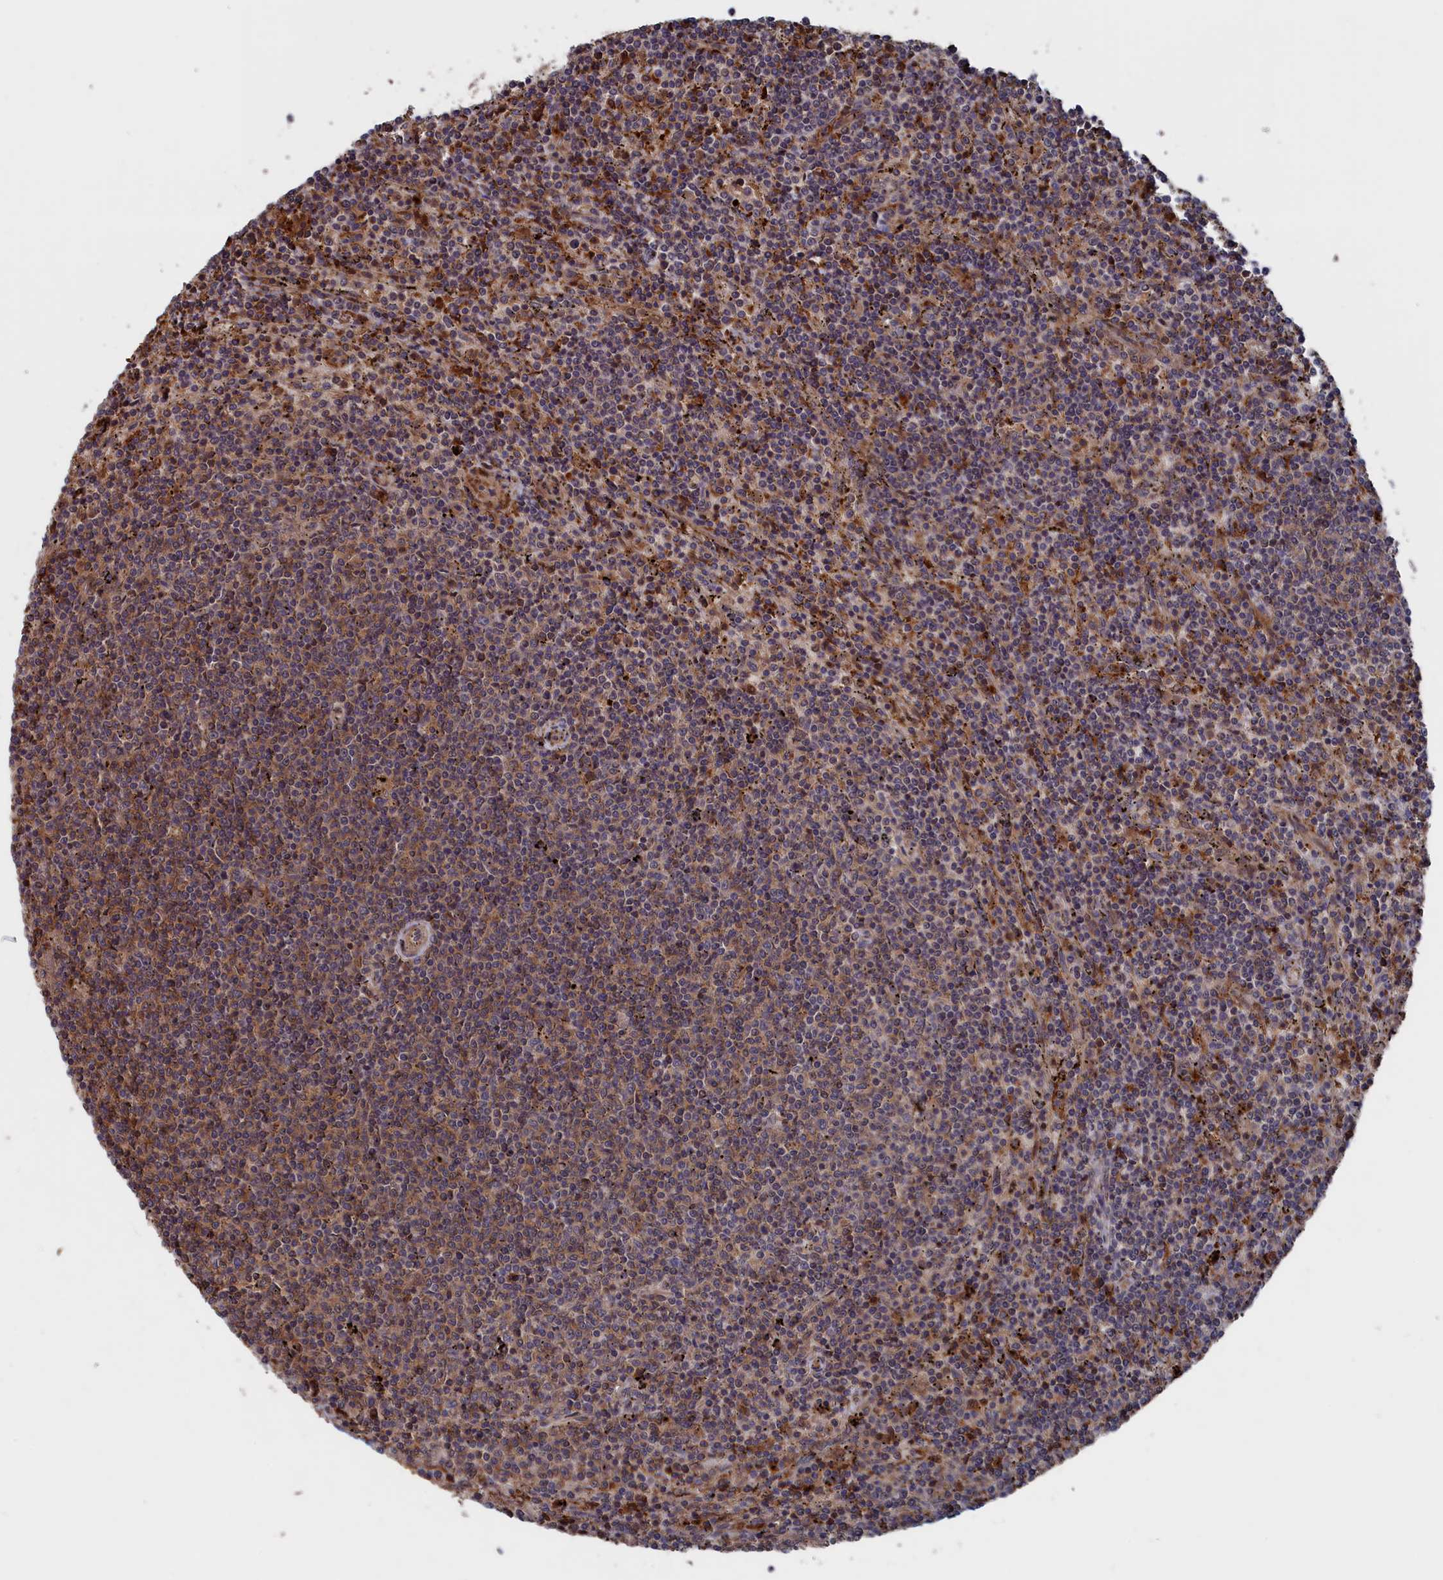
{"staining": {"intensity": "moderate", "quantity": "<25%", "location": "cytoplasmic/membranous"}, "tissue": "lymphoma", "cell_type": "Tumor cells", "image_type": "cancer", "snomed": [{"axis": "morphology", "description": "Malignant lymphoma, non-Hodgkin's type, Low grade"}, {"axis": "topography", "description": "Spleen"}], "caption": "A histopathology image of malignant lymphoma, non-Hodgkin's type (low-grade) stained for a protein shows moderate cytoplasmic/membranous brown staining in tumor cells. (Stains: DAB (3,3'-diaminobenzidine) in brown, nuclei in blue, Microscopy: brightfield microscopy at high magnification).", "gene": "PLA2G15", "patient": {"sex": "female", "age": 50}}